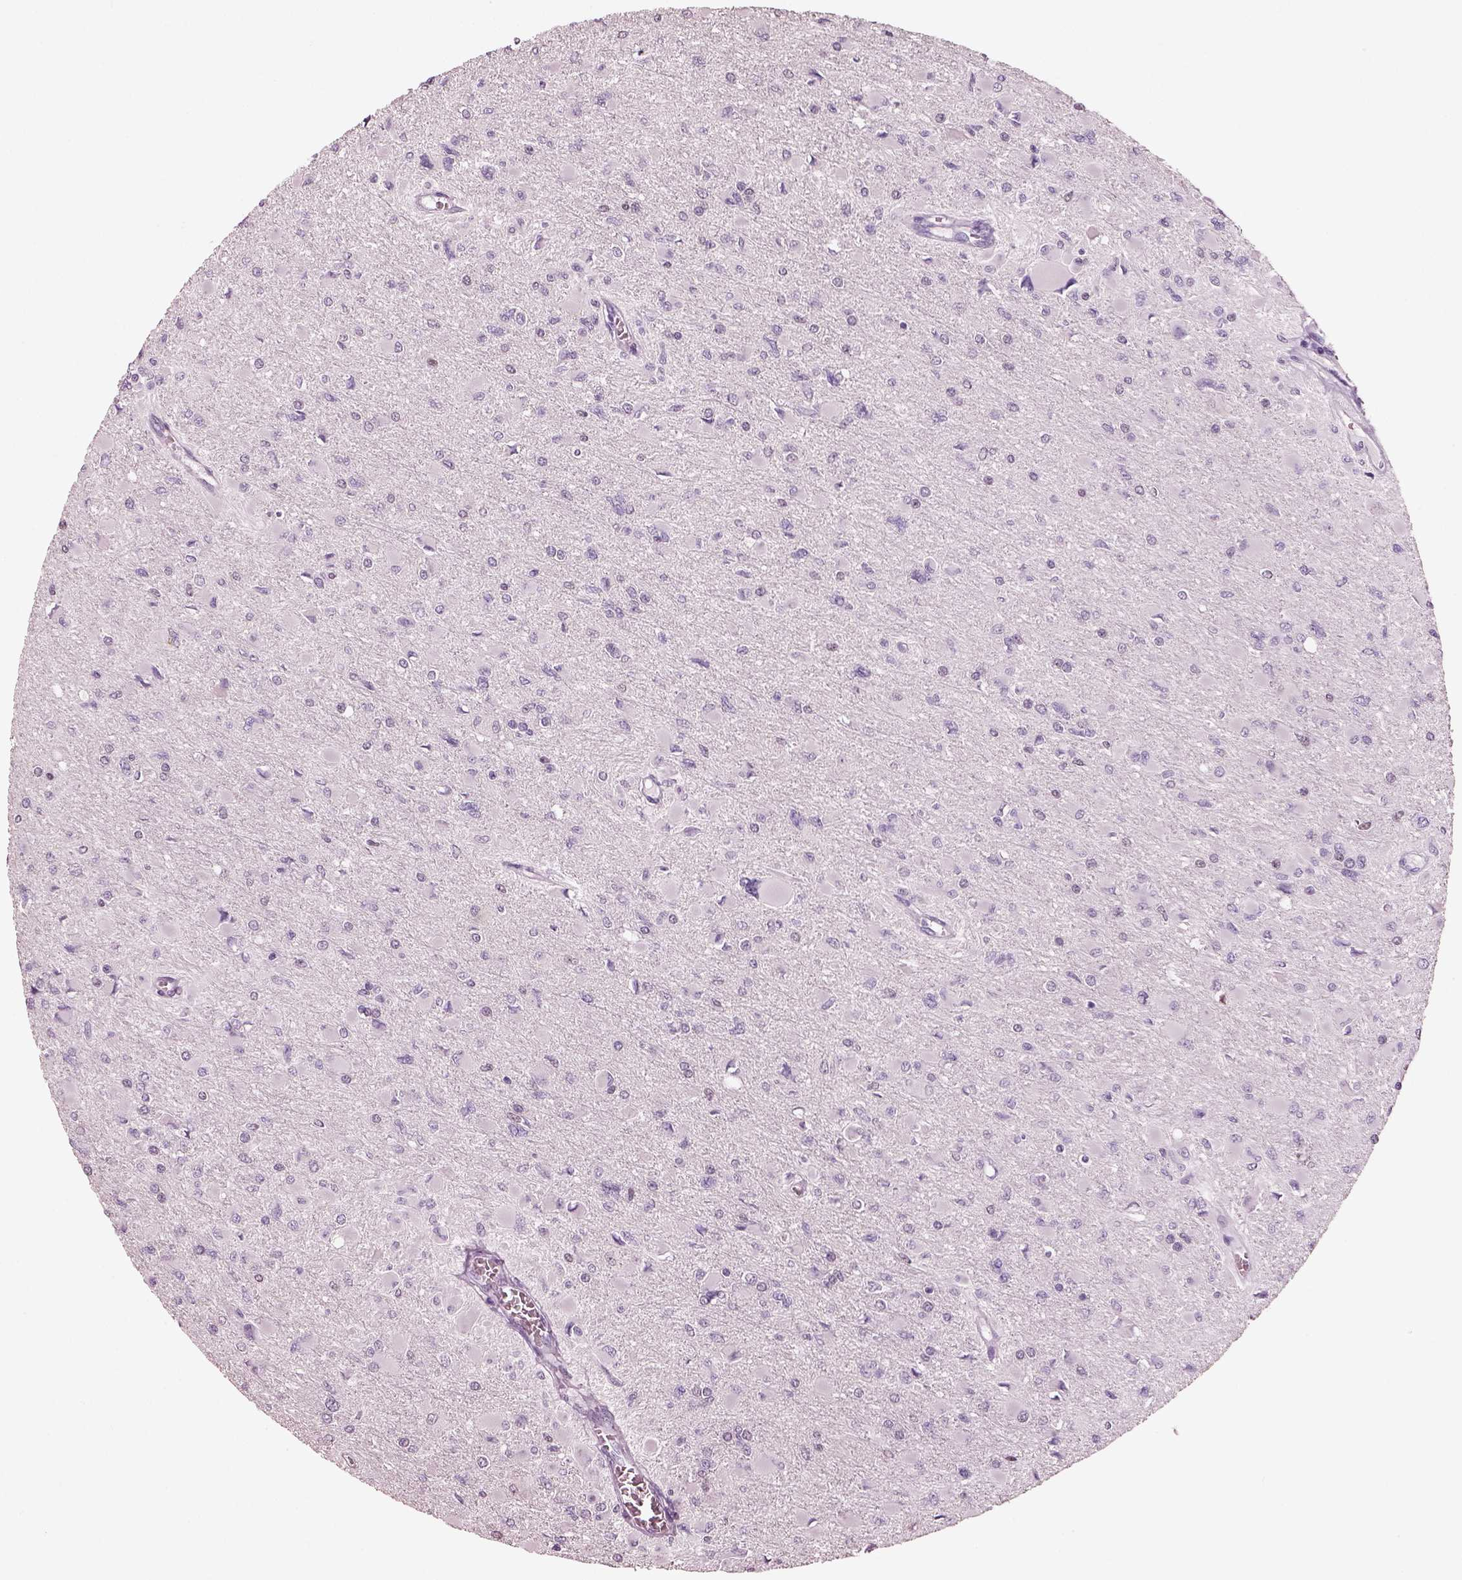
{"staining": {"intensity": "negative", "quantity": "none", "location": "none"}, "tissue": "glioma", "cell_type": "Tumor cells", "image_type": "cancer", "snomed": [{"axis": "morphology", "description": "Glioma, malignant, High grade"}, {"axis": "topography", "description": "Cerebral cortex"}], "caption": "DAB (3,3'-diaminobenzidine) immunohistochemical staining of malignant glioma (high-grade) displays no significant positivity in tumor cells. Brightfield microscopy of immunohistochemistry stained with DAB (3,3'-diaminobenzidine) (brown) and hematoxylin (blue), captured at high magnification.", "gene": "ELSPBP1", "patient": {"sex": "female", "age": 36}}